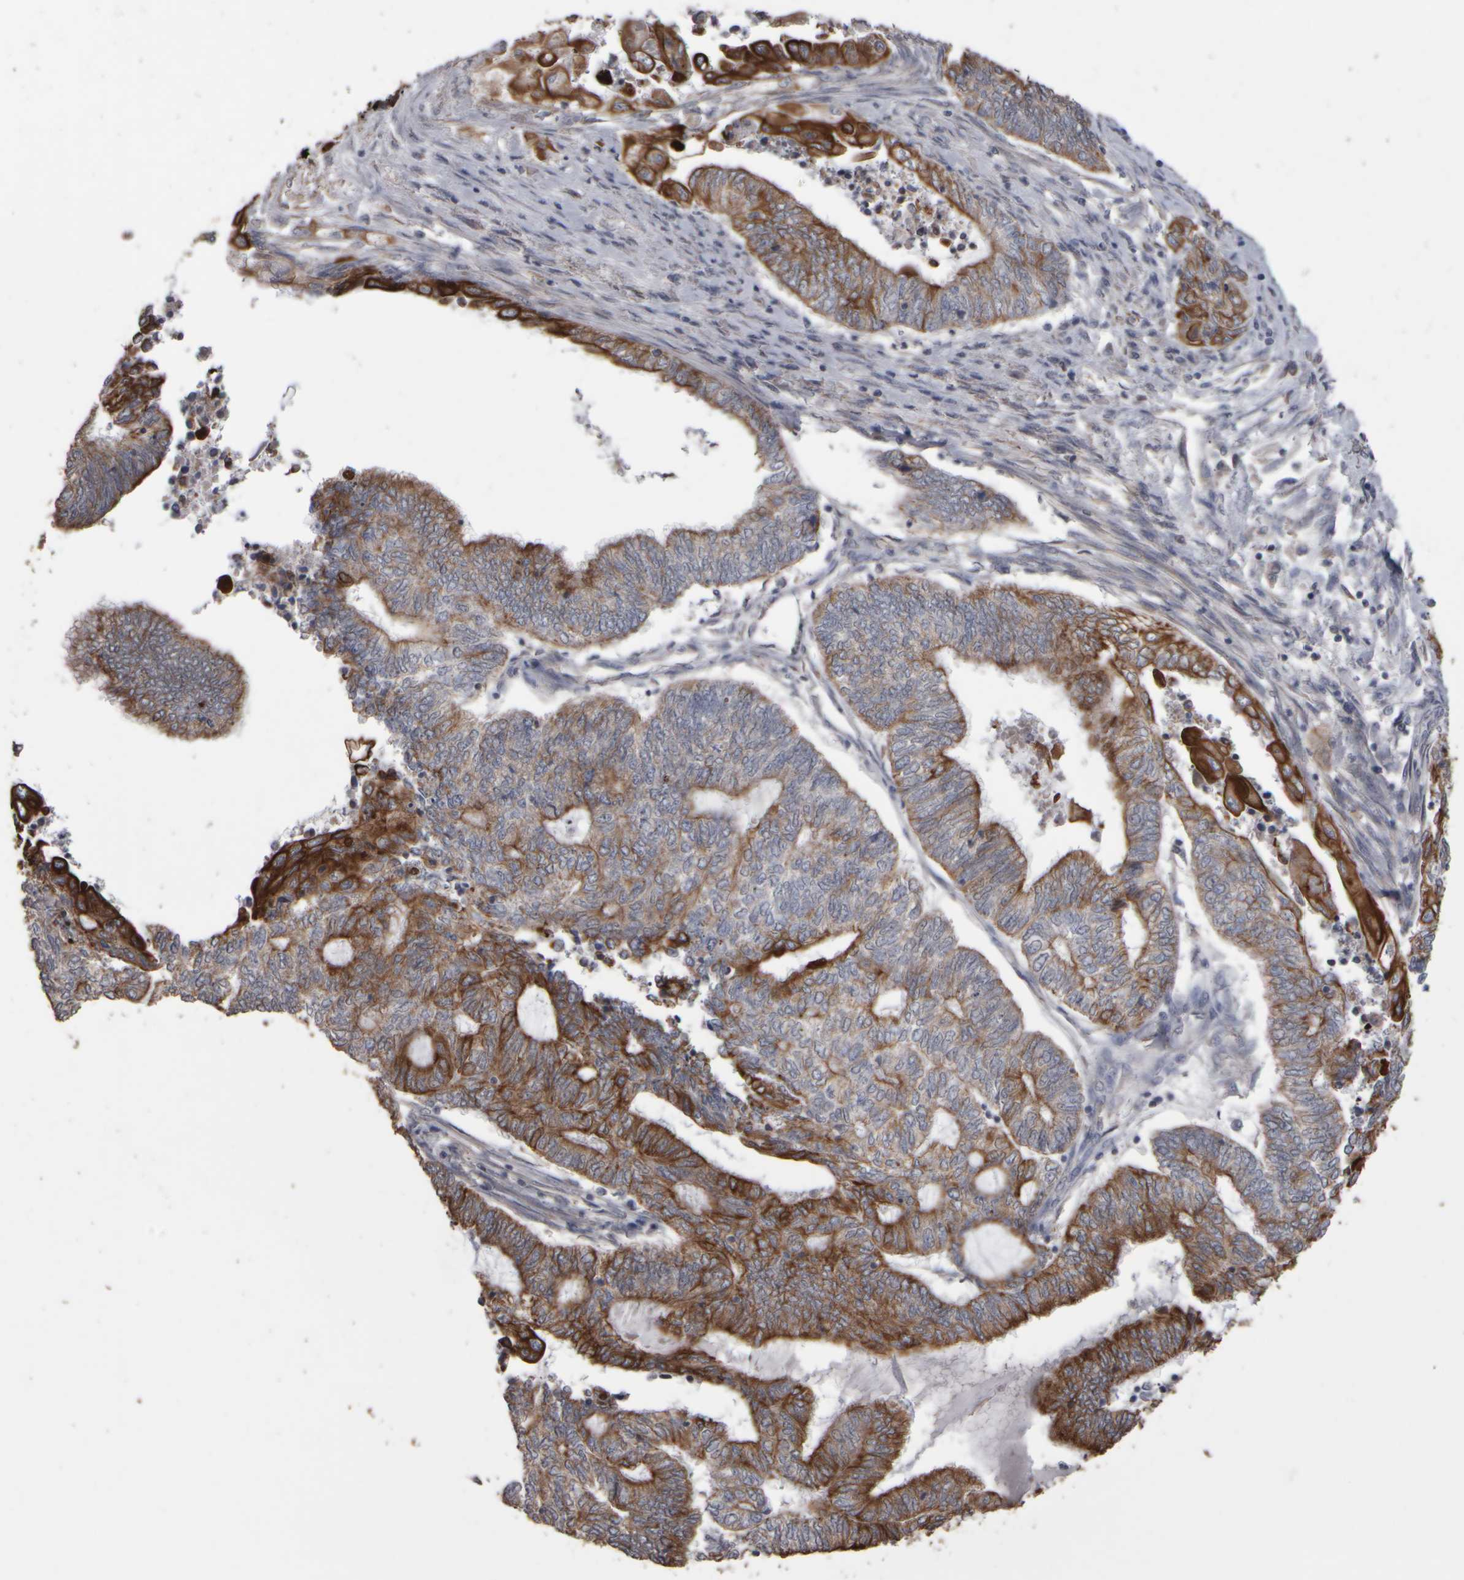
{"staining": {"intensity": "strong", "quantity": ">75%", "location": "cytoplasmic/membranous"}, "tissue": "endometrial cancer", "cell_type": "Tumor cells", "image_type": "cancer", "snomed": [{"axis": "morphology", "description": "Adenocarcinoma, NOS"}, {"axis": "topography", "description": "Uterus"}, {"axis": "topography", "description": "Endometrium"}], "caption": "Human endometrial adenocarcinoma stained with a protein marker demonstrates strong staining in tumor cells.", "gene": "EPHX2", "patient": {"sex": "female", "age": 70}}